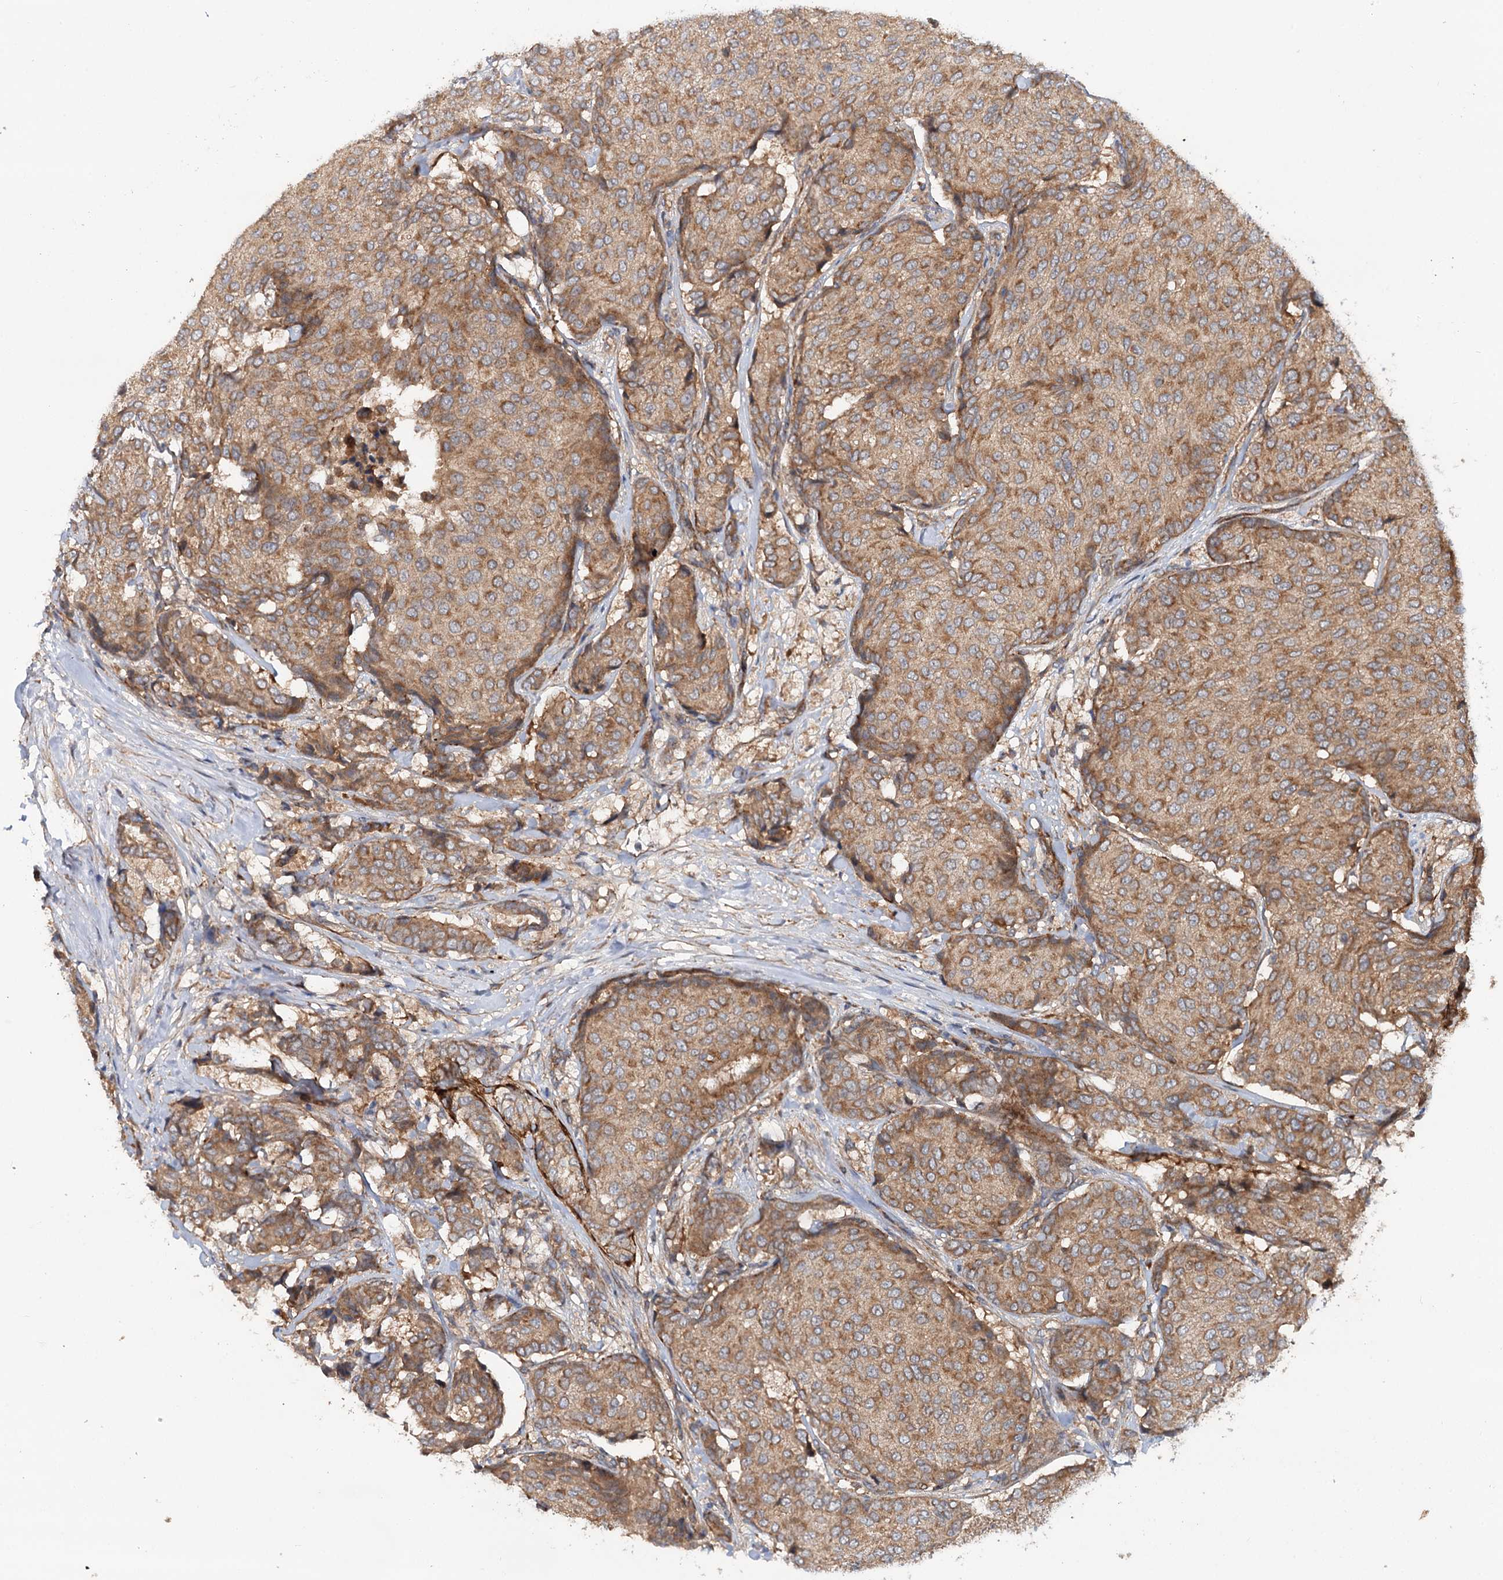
{"staining": {"intensity": "moderate", "quantity": "<25%", "location": "cytoplasmic/membranous"}, "tissue": "breast cancer", "cell_type": "Tumor cells", "image_type": "cancer", "snomed": [{"axis": "morphology", "description": "Duct carcinoma"}, {"axis": "topography", "description": "Breast"}], "caption": "This photomicrograph displays immunohistochemistry (IHC) staining of human breast infiltrating ductal carcinoma, with low moderate cytoplasmic/membranous staining in approximately <25% of tumor cells.", "gene": "ADGRG4", "patient": {"sex": "female", "age": 75}}